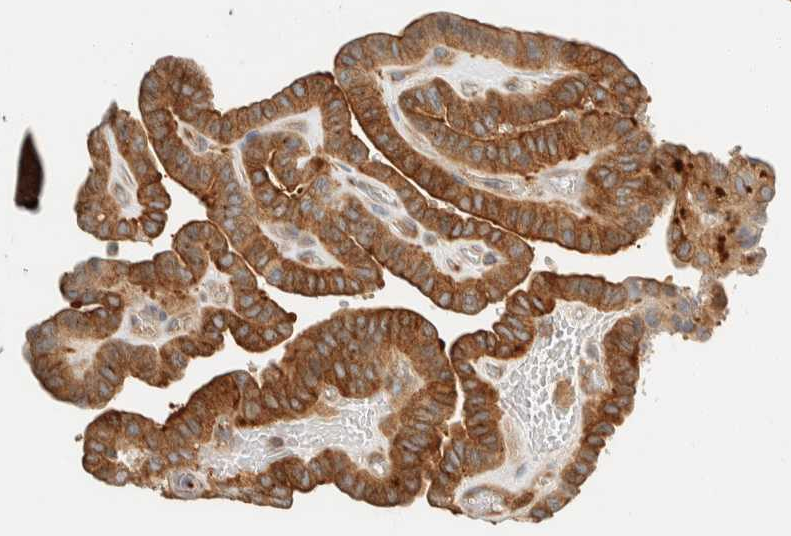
{"staining": {"intensity": "moderate", "quantity": ">75%", "location": "cytoplasmic/membranous"}, "tissue": "thyroid cancer", "cell_type": "Tumor cells", "image_type": "cancer", "snomed": [{"axis": "morphology", "description": "Papillary adenocarcinoma, NOS"}, {"axis": "topography", "description": "Thyroid gland"}], "caption": "Thyroid cancer stained for a protein exhibits moderate cytoplasmic/membranous positivity in tumor cells. (DAB = brown stain, brightfield microscopy at high magnification).", "gene": "ARFGEF1", "patient": {"sex": "male", "age": 77}}